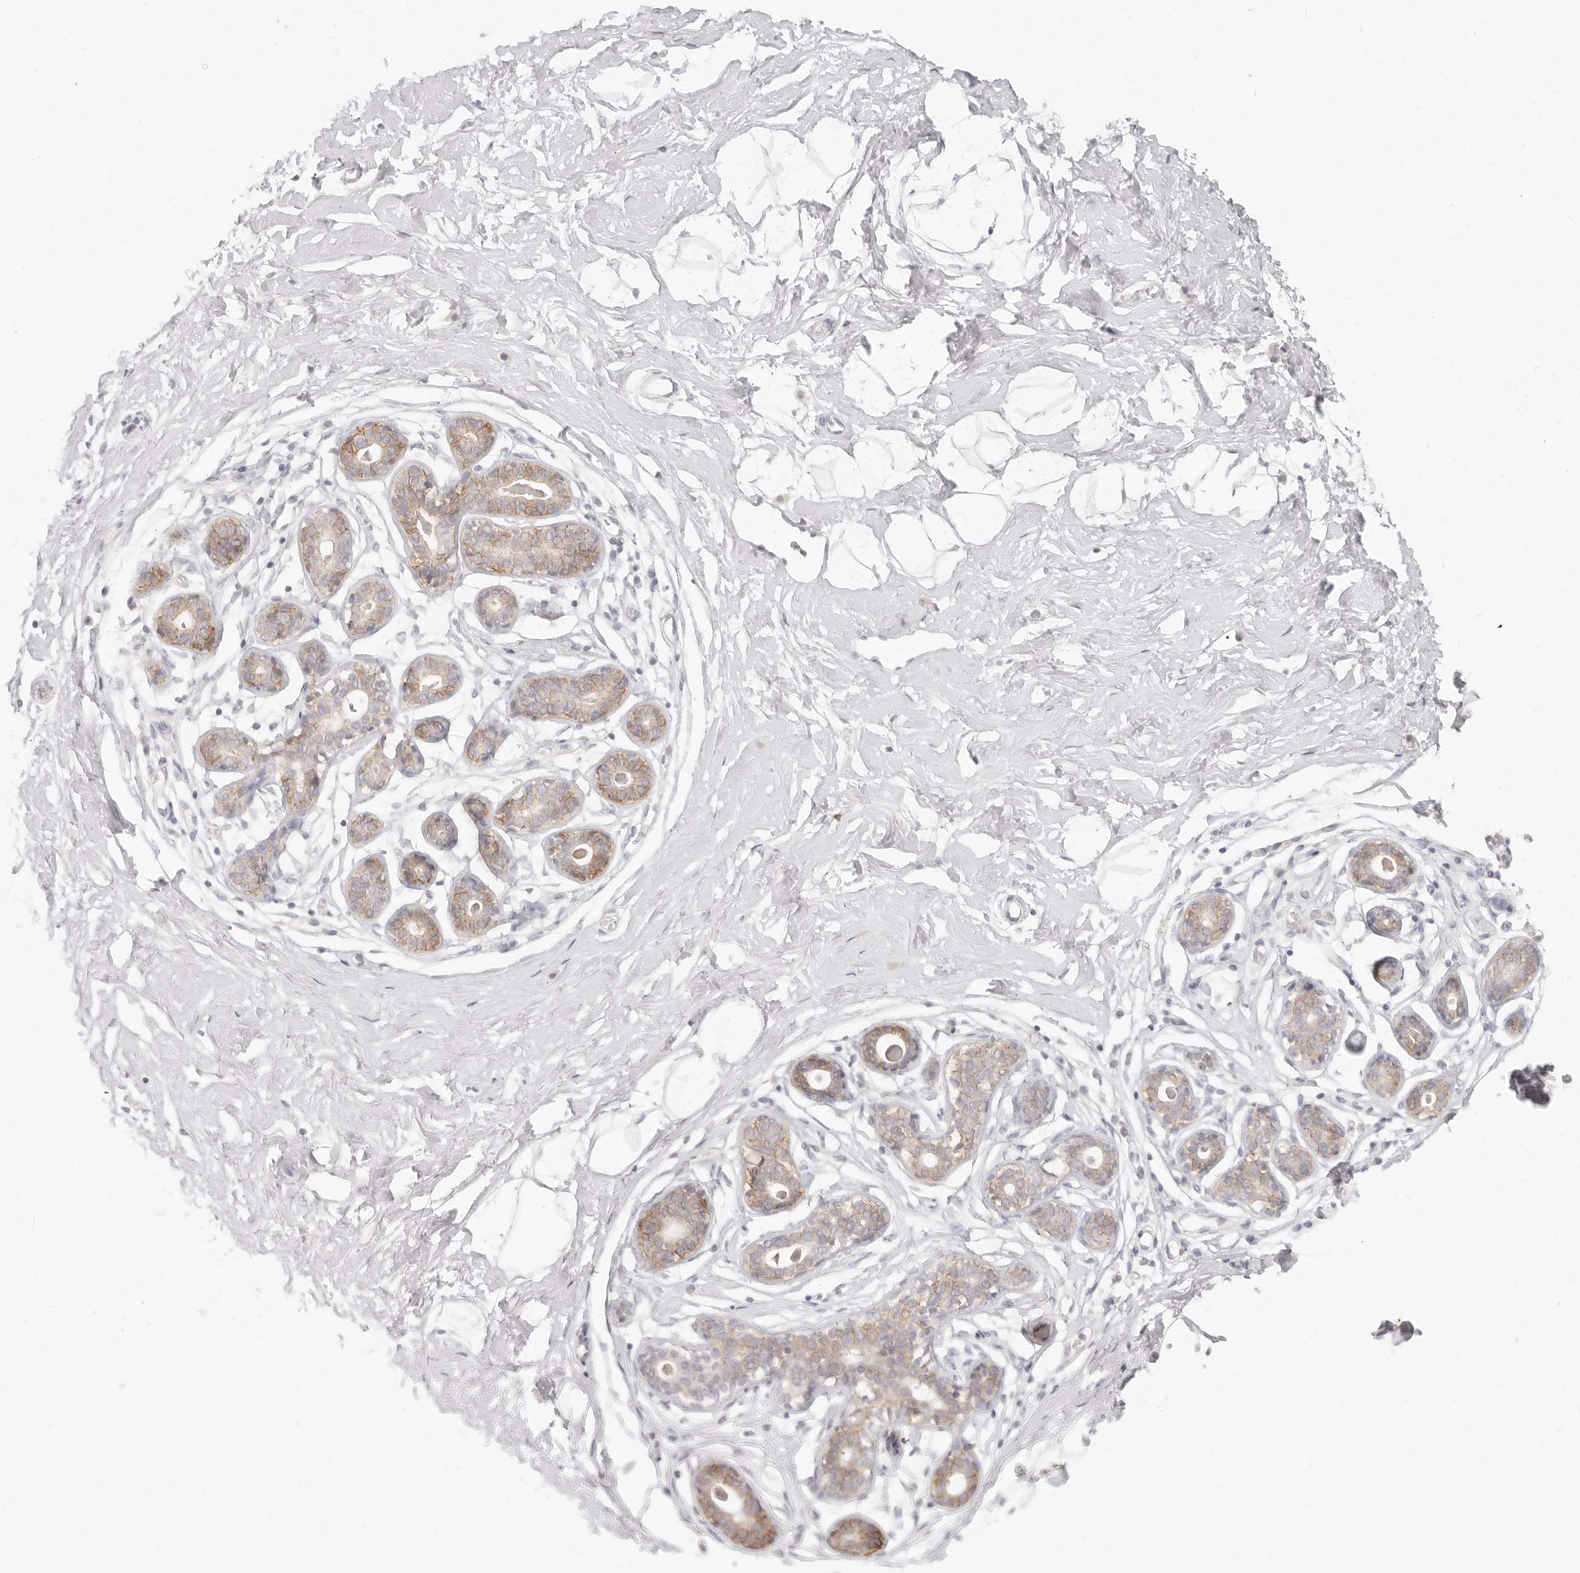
{"staining": {"intensity": "negative", "quantity": "none", "location": "none"}, "tissue": "breast", "cell_type": "Adipocytes", "image_type": "normal", "snomed": [{"axis": "morphology", "description": "Normal tissue, NOS"}, {"axis": "morphology", "description": "Adenoma, NOS"}, {"axis": "topography", "description": "Breast"}], "caption": "This is a image of immunohistochemistry (IHC) staining of benign breast, which shows no staining in adipocytes.", "gene": "EPCAM", "patient": {"sex": "female", "age": 23}}